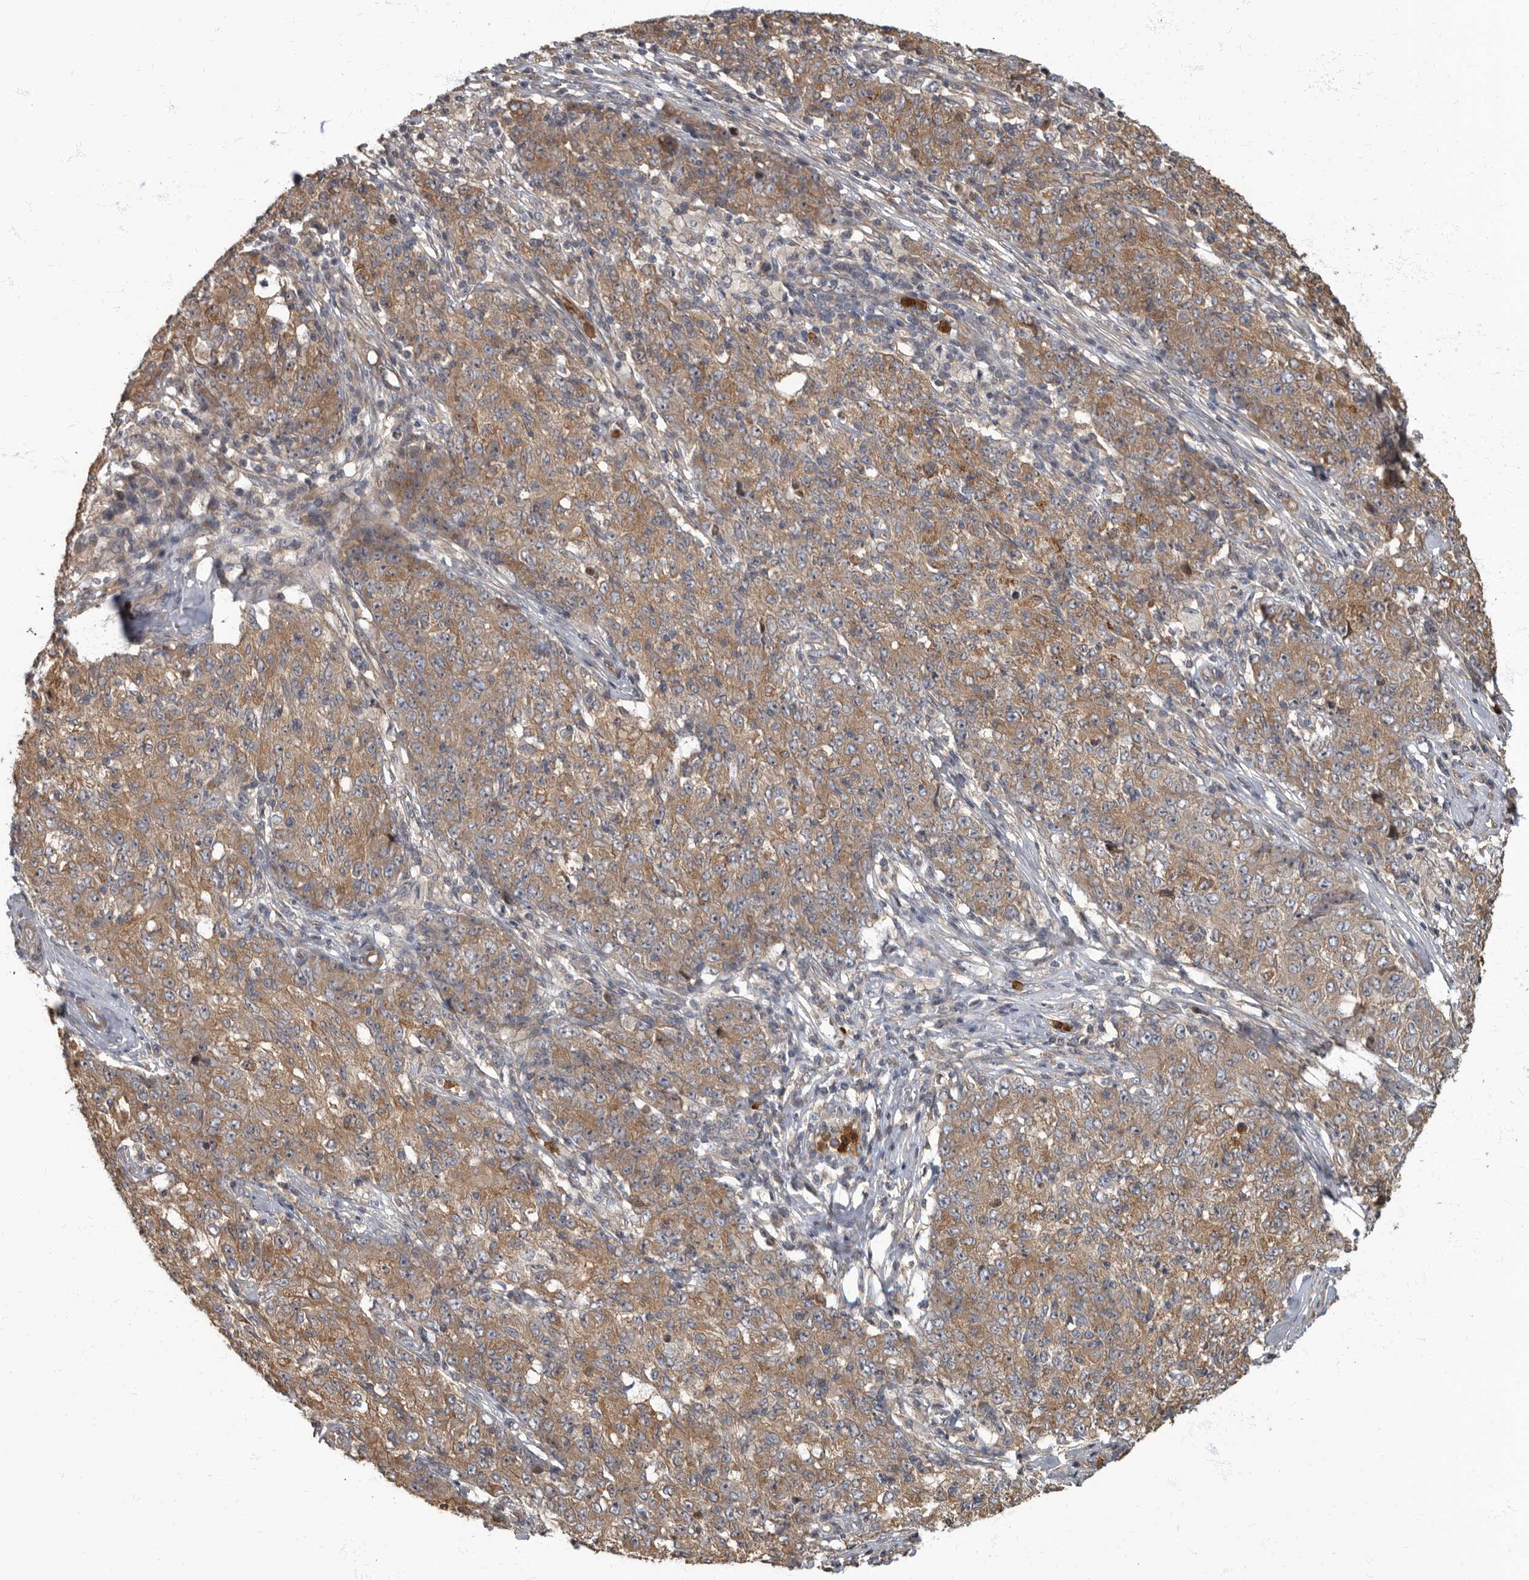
{"staining": {"intensity": "moderate", "quantity": ">75%", "location": "cytoplasmic/membranous"}, "tissue": "ovarian cancer", "cell_type": "Tumor cells", "image_type": "cancer", "snomed": [{"axis": "morphology", "description": "Carcinoma, endometroid"}, {"axis": "topography", "description": "Ovary"}], "caption": "Ovarian cancer tissue displays moderate cytoplasmic/membranous expression in about >75% of tumor cells, visualized by immunohistochemistry.", "gene": "DAAM1", "patient": {"sex": "female", "age": 42}}